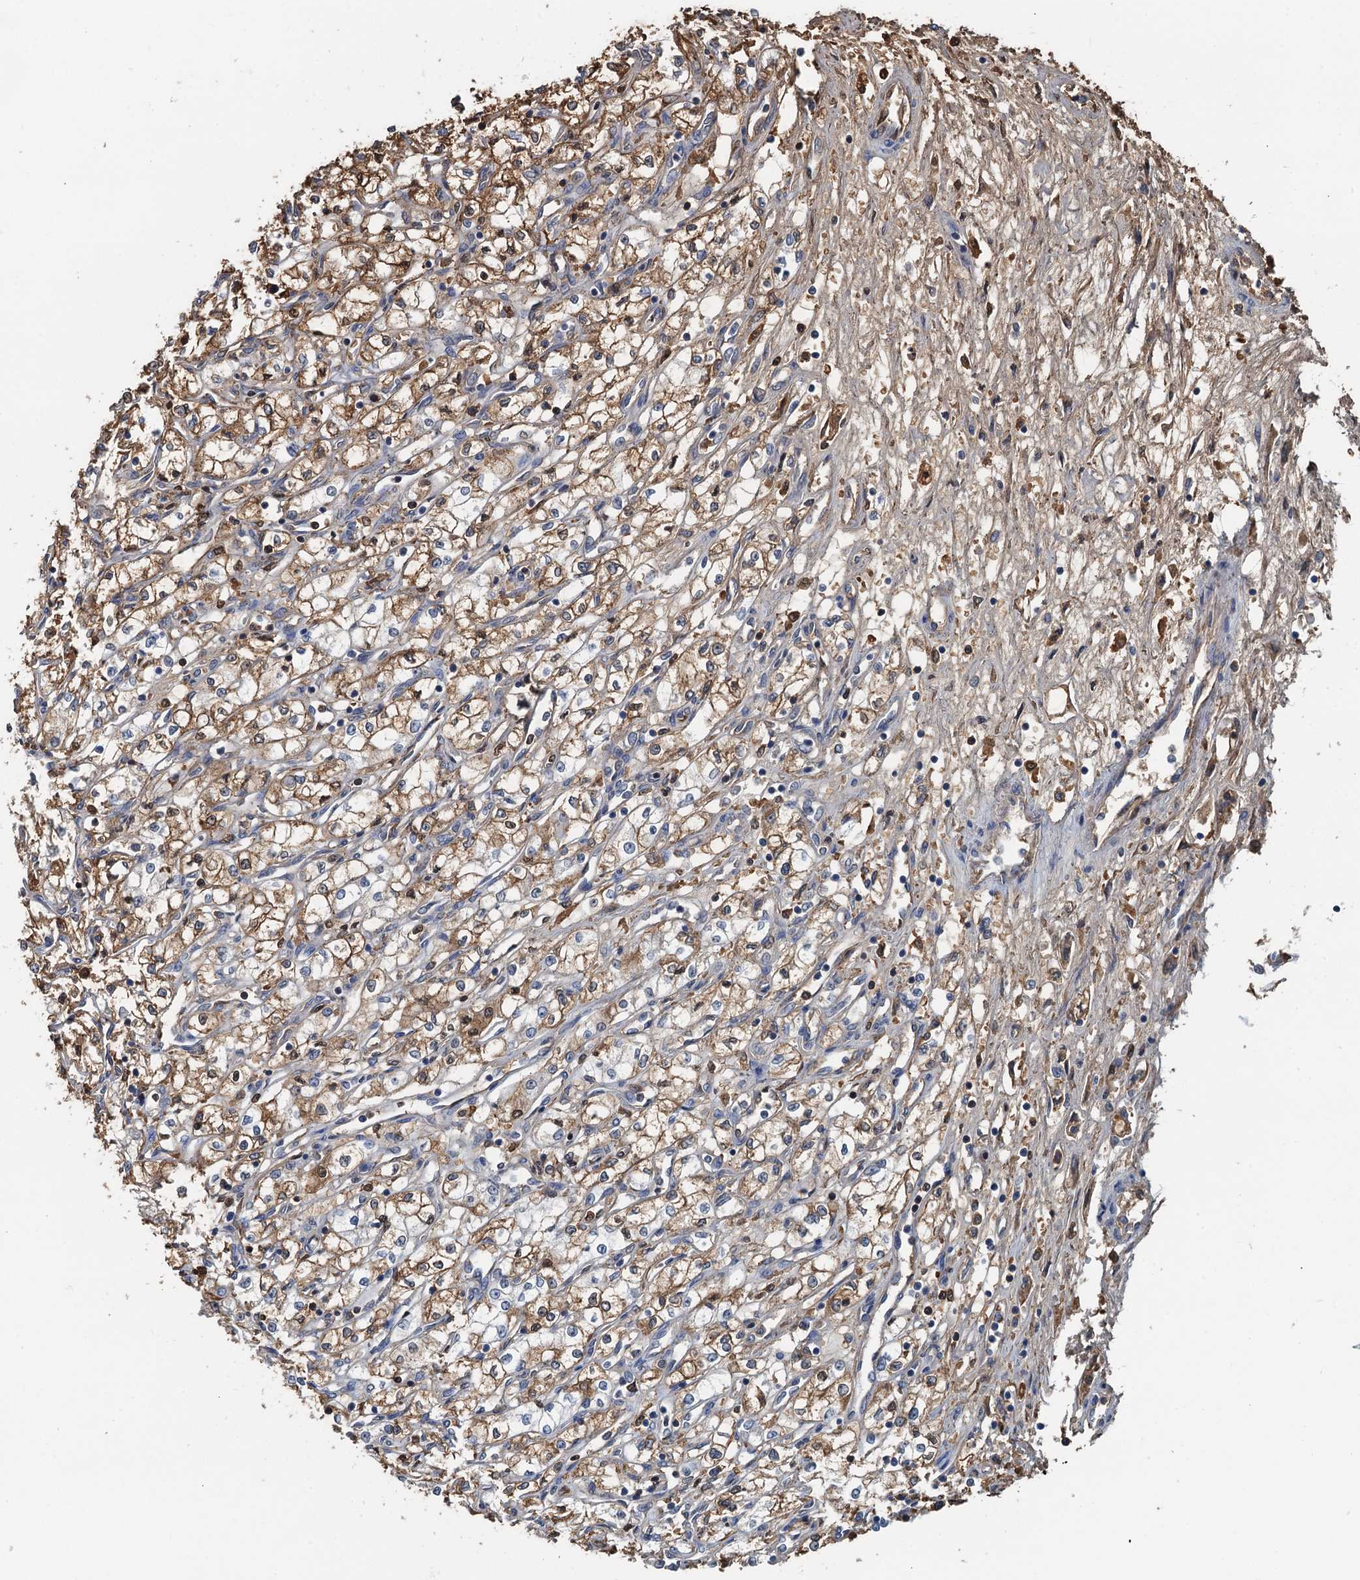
{"staining": {"intensity": "moderate", "quantity": ">75%", "location": "cytoplasmic/membranous"}, "tissue": "renal cancer", "cell_type": "Tumor cells", "image_type": "cancer", "snomed": [{"axis": "morphology", "description": "Adenocarcinoma, NOS"}, {"axis": "topography", "description": "Kidney"}], "caption": "Renal cancer (adenocarcinoma) was stained to show a protein in brown. There is medium levels of moderate cytoplasmic/membranous positivity in approximately >75% of tumor cells.", "gene": "LSM14B", "patient": {"sex": "male", "age": 59}}